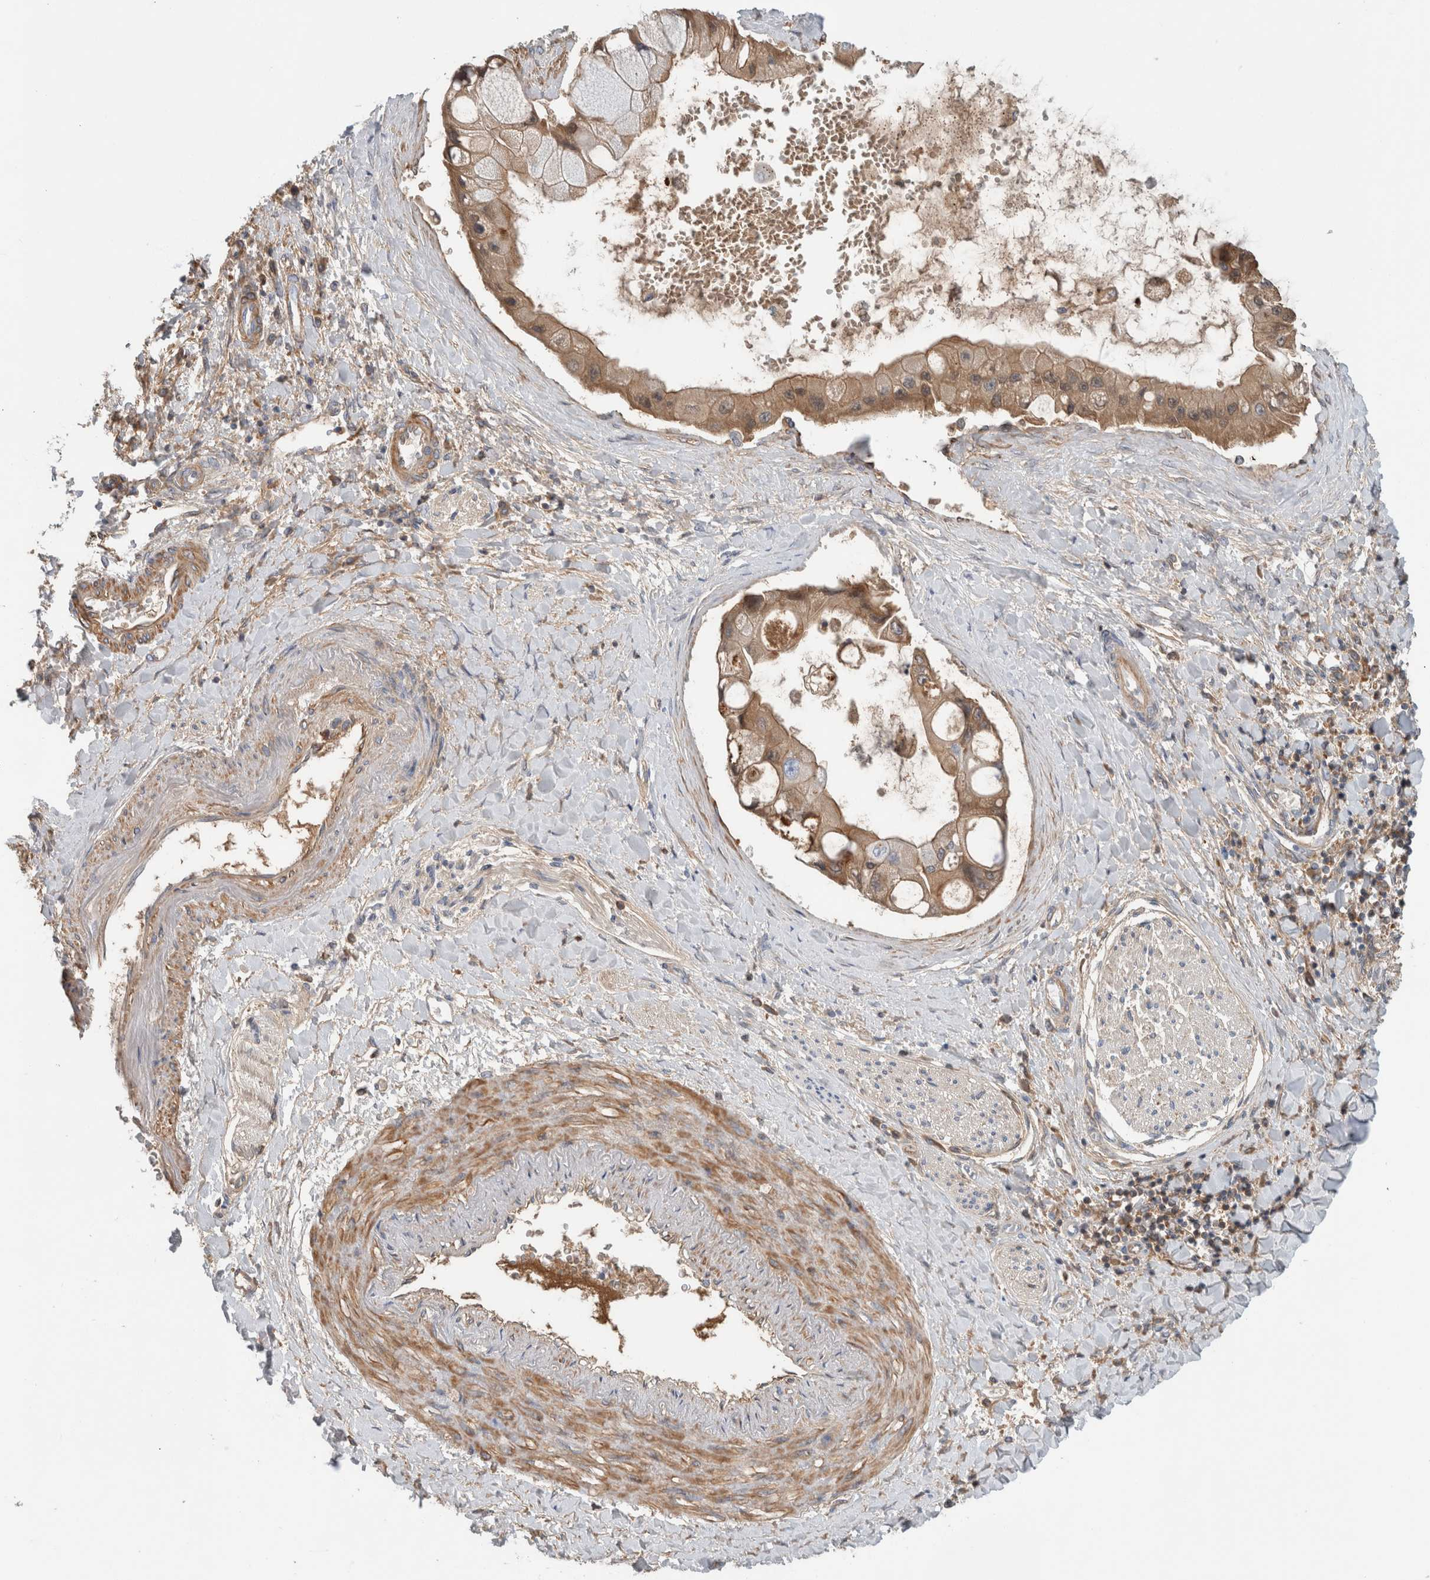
{"staining": {"intensity": "moderate", "quantity": ">75%", "location": "cytoplasmic/membranous"}, "tissue": "liver cancer", "cell_type": "Tumor cells", "image_type": "cancer", "snomed": [{"axis": "morphology", "description": "Cholangiocarcinoma"}, {"axis": "topography", "description": "Liver"}], "caption": "Immunohistochemistry photomicrograph of neoplastic tissue: human liver cholangiocarcinoma stained using immunohistochemistry (IHC) displays medium levels of moderate protein expression localized specifically in the cytoplasmic/membranous of tumor cells, appearing as a cytoplasmic/membranous brown color.", "gene": "CFI", "patient": {"sex": "male", "age": 50}}